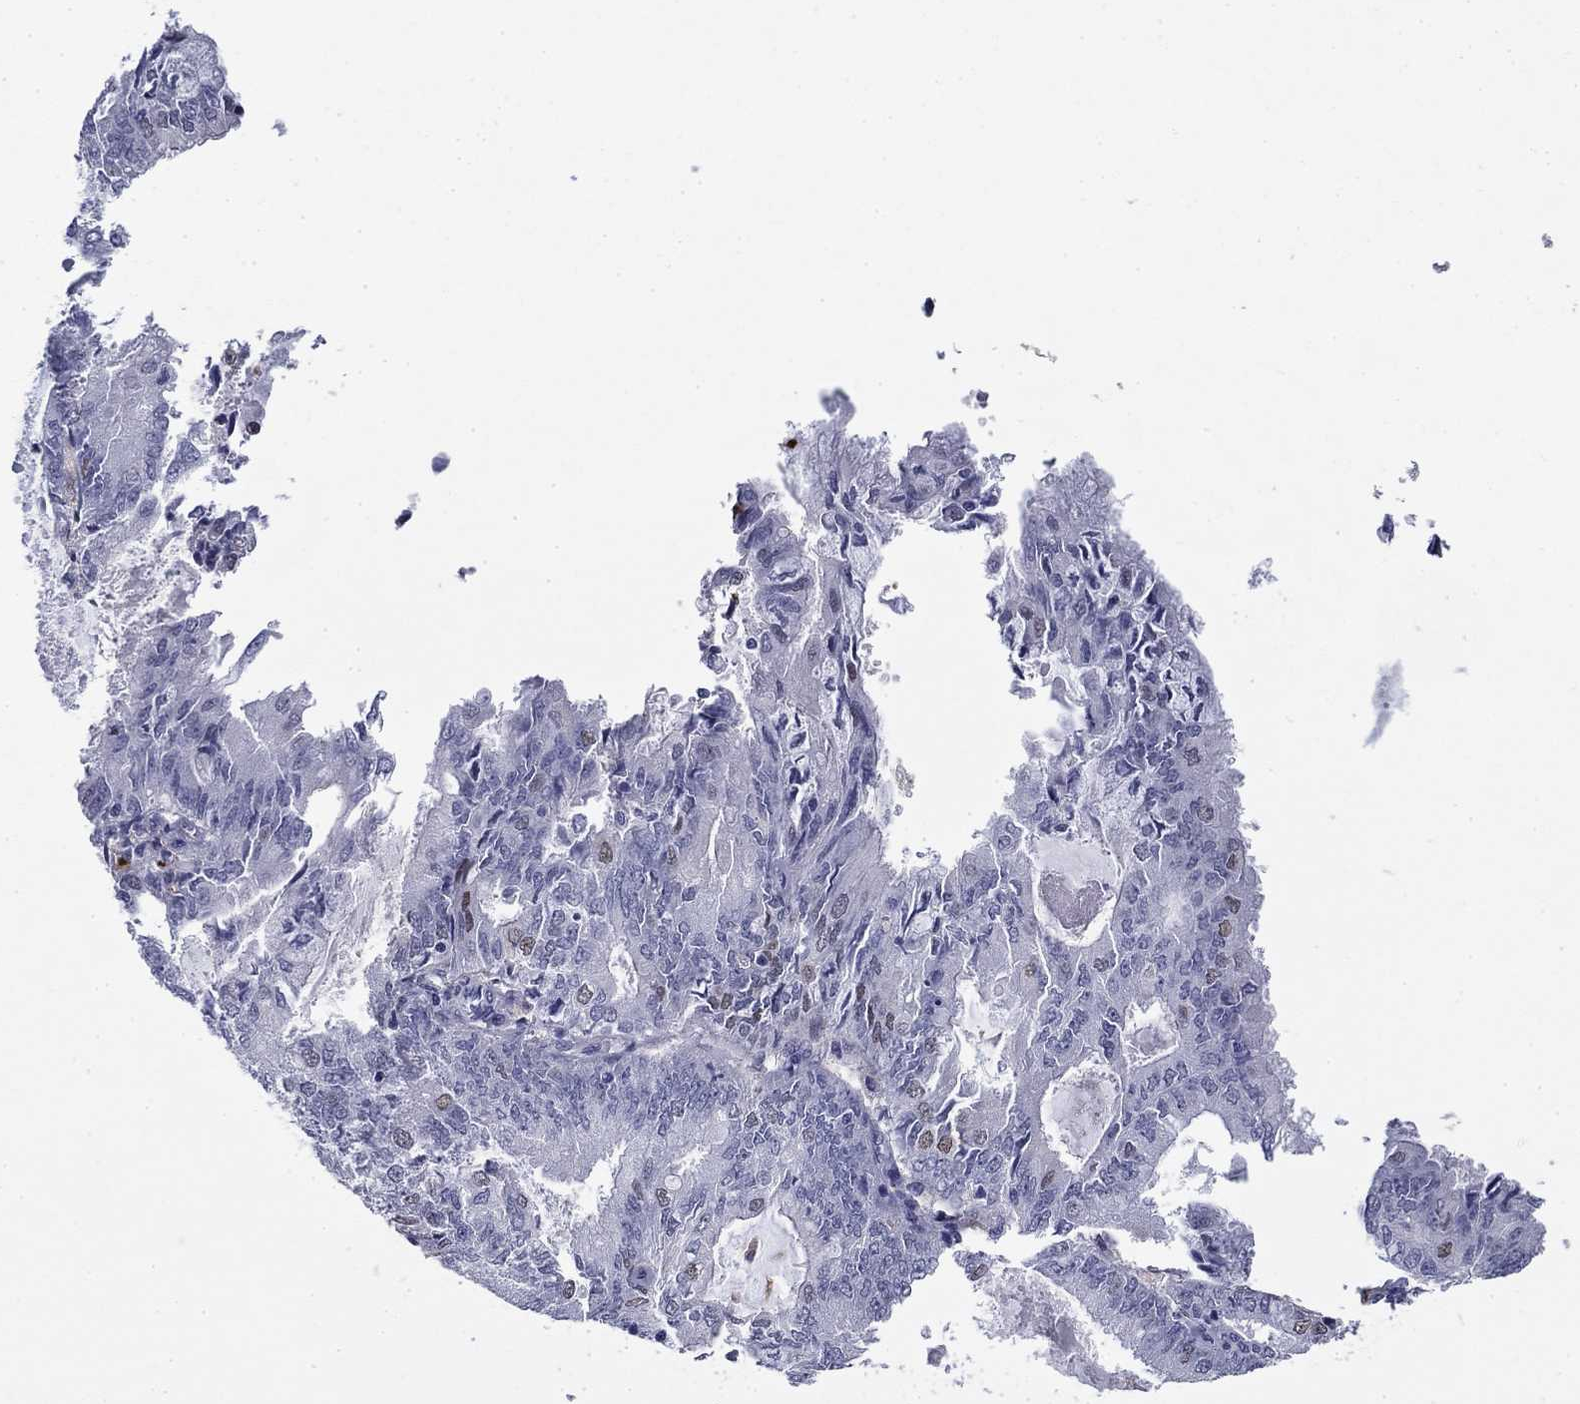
{"staining": {"intensity": "negative", "quantity": "none", "location": "none"}, "tissue": "endometrial cancer", "cell_type": "Tumor cells", "image_type": "cancer", "snomed": [{"axis": "morphology", "description": "Adenocarcinoma, NOS"}, {"axis": "topography", "description": "Endometrium"}], "caption": "Endometrial cancer was stained to show a protein in brown. There is no significant positivity in tumor cells.", "gene": "BCL2L14", "patient": {"sex": "female", "age": 57}}